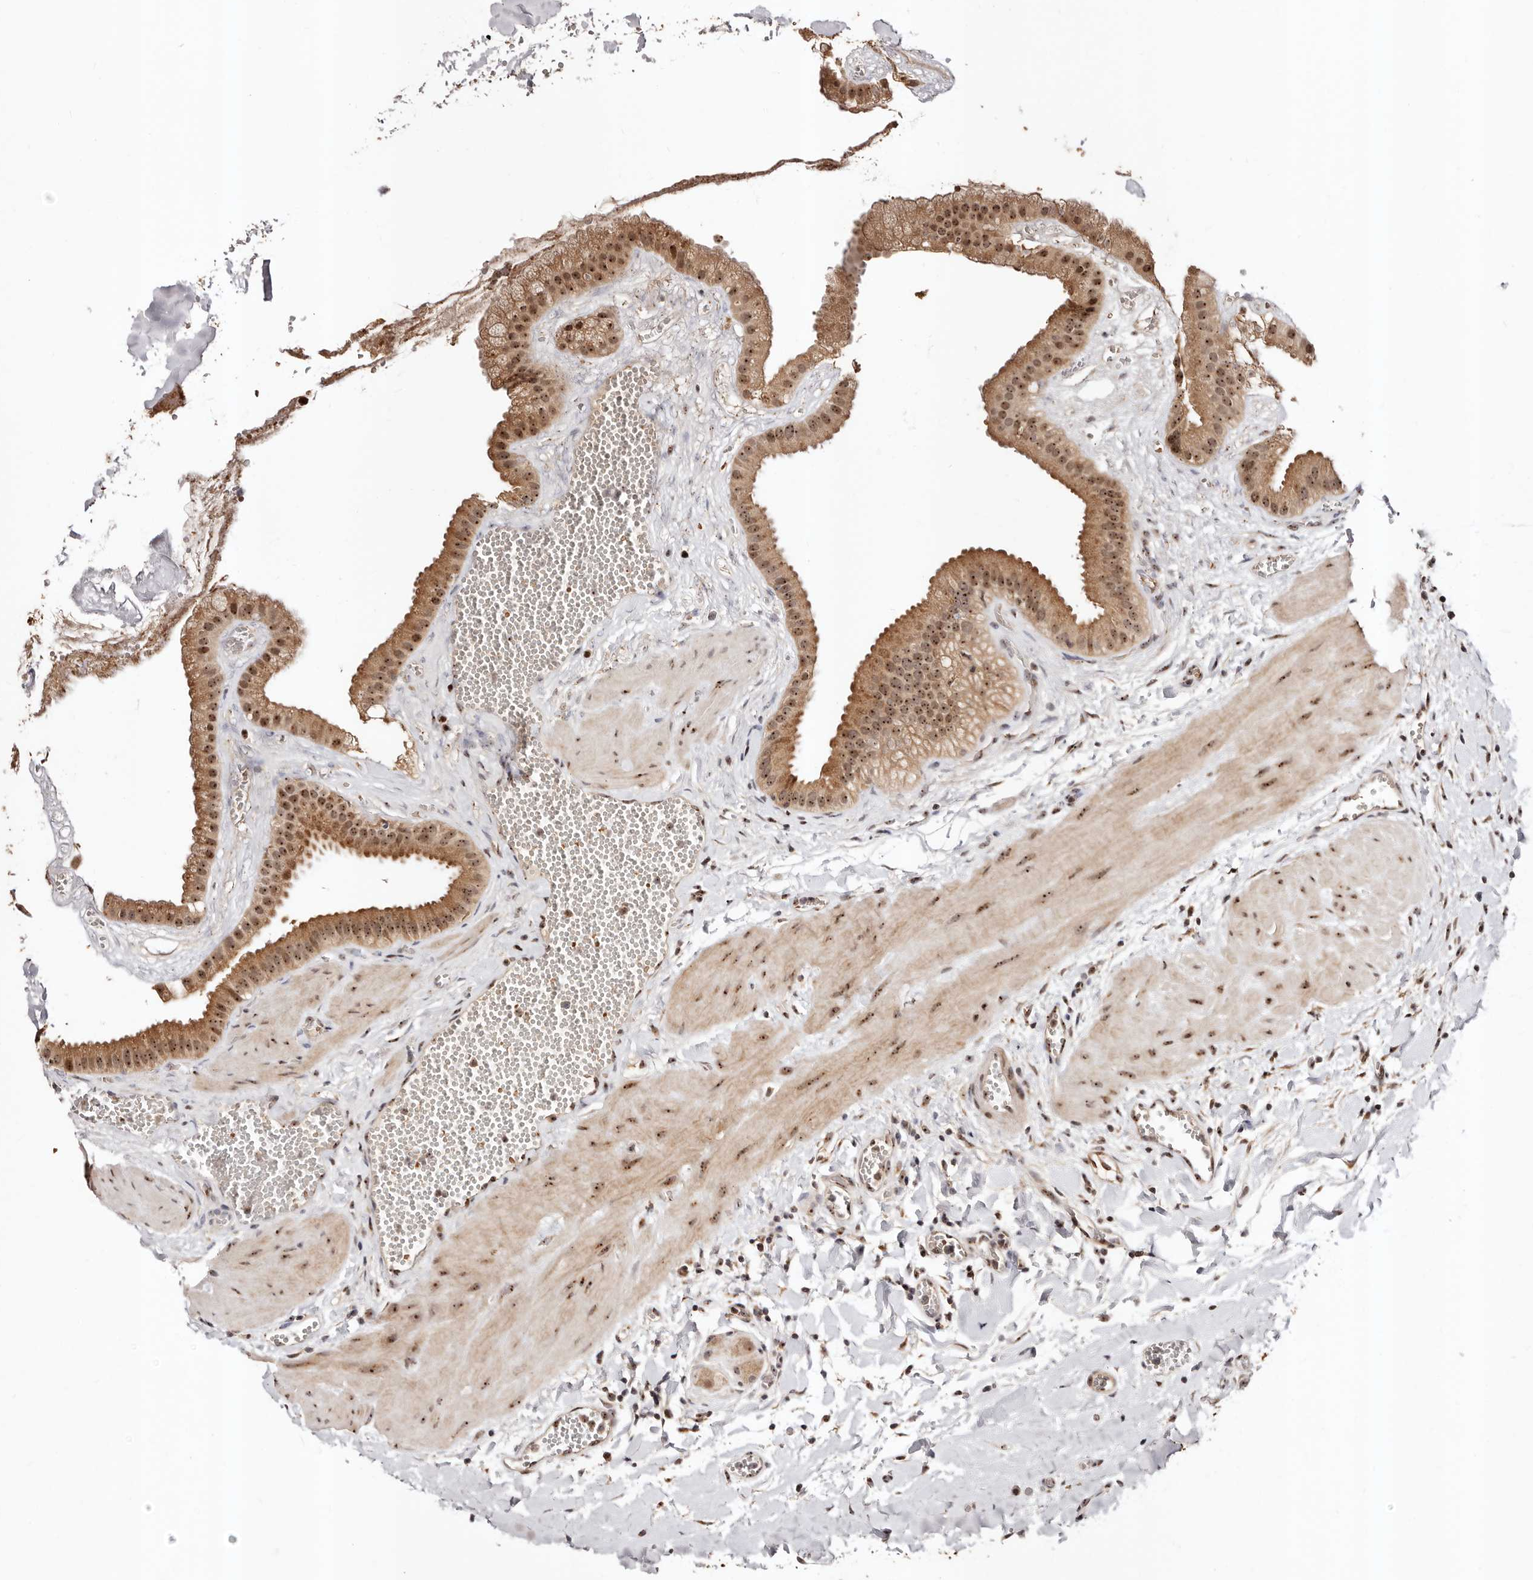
{"staining": {"intensity": "moderate", "quantity": ">75%", "location": "cytoplasmic/membranous,nuclear"}, "tissue": "gallbladder", "cell_type": "Glandular cells", "image_type": "normal", "snomed": [{"axis": "morphology", "description": "Normal tissue, NOS"}, {"axis": "topography", "description": "Gallbladder"}], "caption": "Protein positivity by immunohistochemistry displays moderate cytoplasmic/membranous,nuclear positivity in about >75% of glandular cells in benign gallbladder.", "gene": "APOL6", "patient": {"sex": "male", "age": 55}}